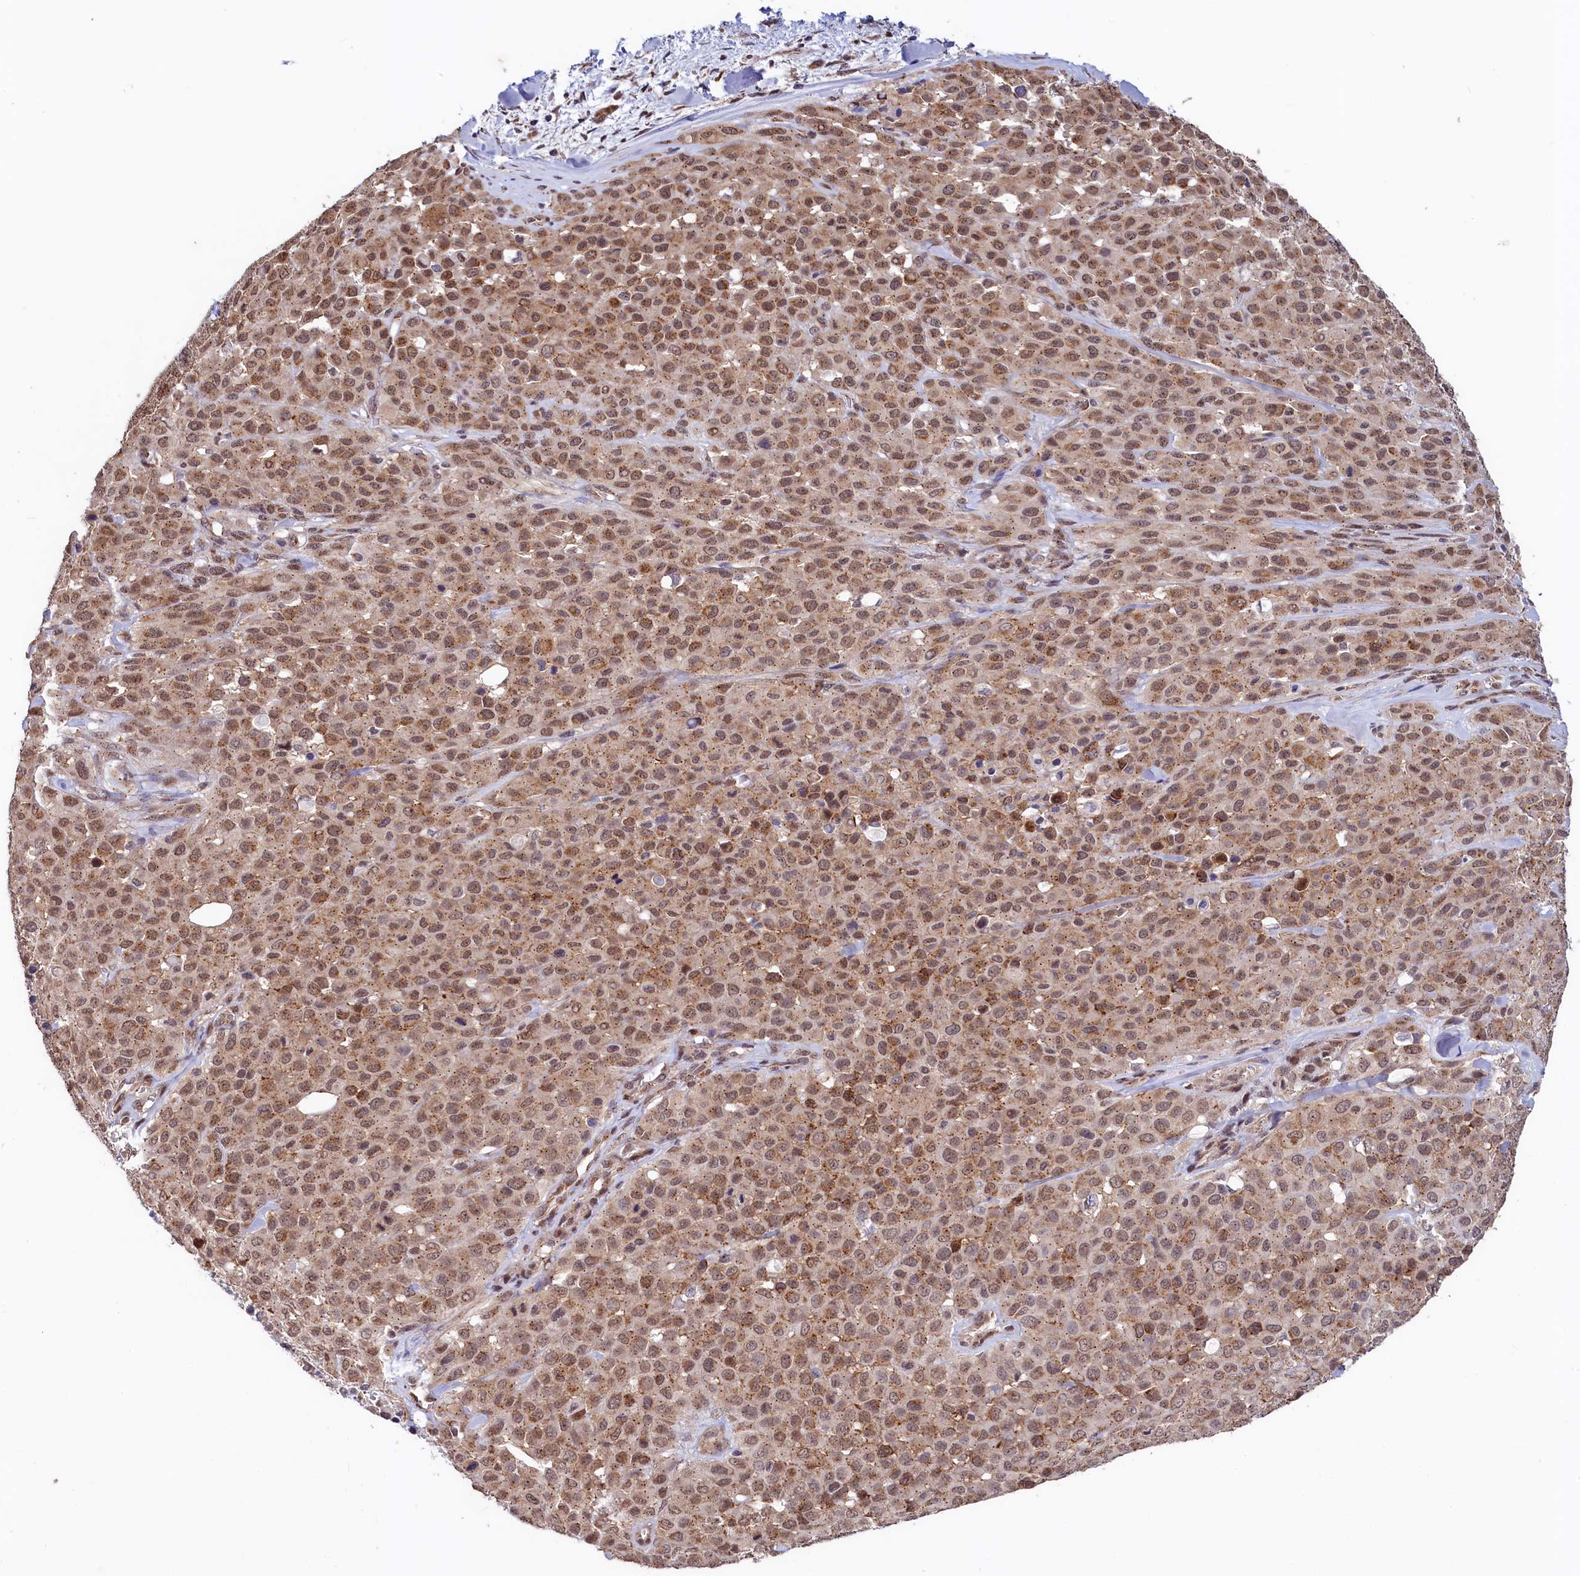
{"staining": {"intensity": "moderate", "quantity": ">75%", "location": "cytoplasmic/membranous,nuclear"}, "tissue": "melanoma", "cell_type": "Tumor cells", "image_type": "cancer", "snomed": [{"axis": "morphology", "description": "Malignant melanoma, Metastatic site"}, {"axis": "topography", "description": "Skin"}], "caption": "The image displays immunohistochemical staining of melanoma. There is moderate cytoplasmic/membranous and nuclear expression is appreciated in about >75% of tumor cells. (Stains: DAB in brown, nuclei in blue, Microscopy: brightfield microscopy at high magnification).", "gene": "SEC24C", "patient": {"sex": "female", "age": 81}}